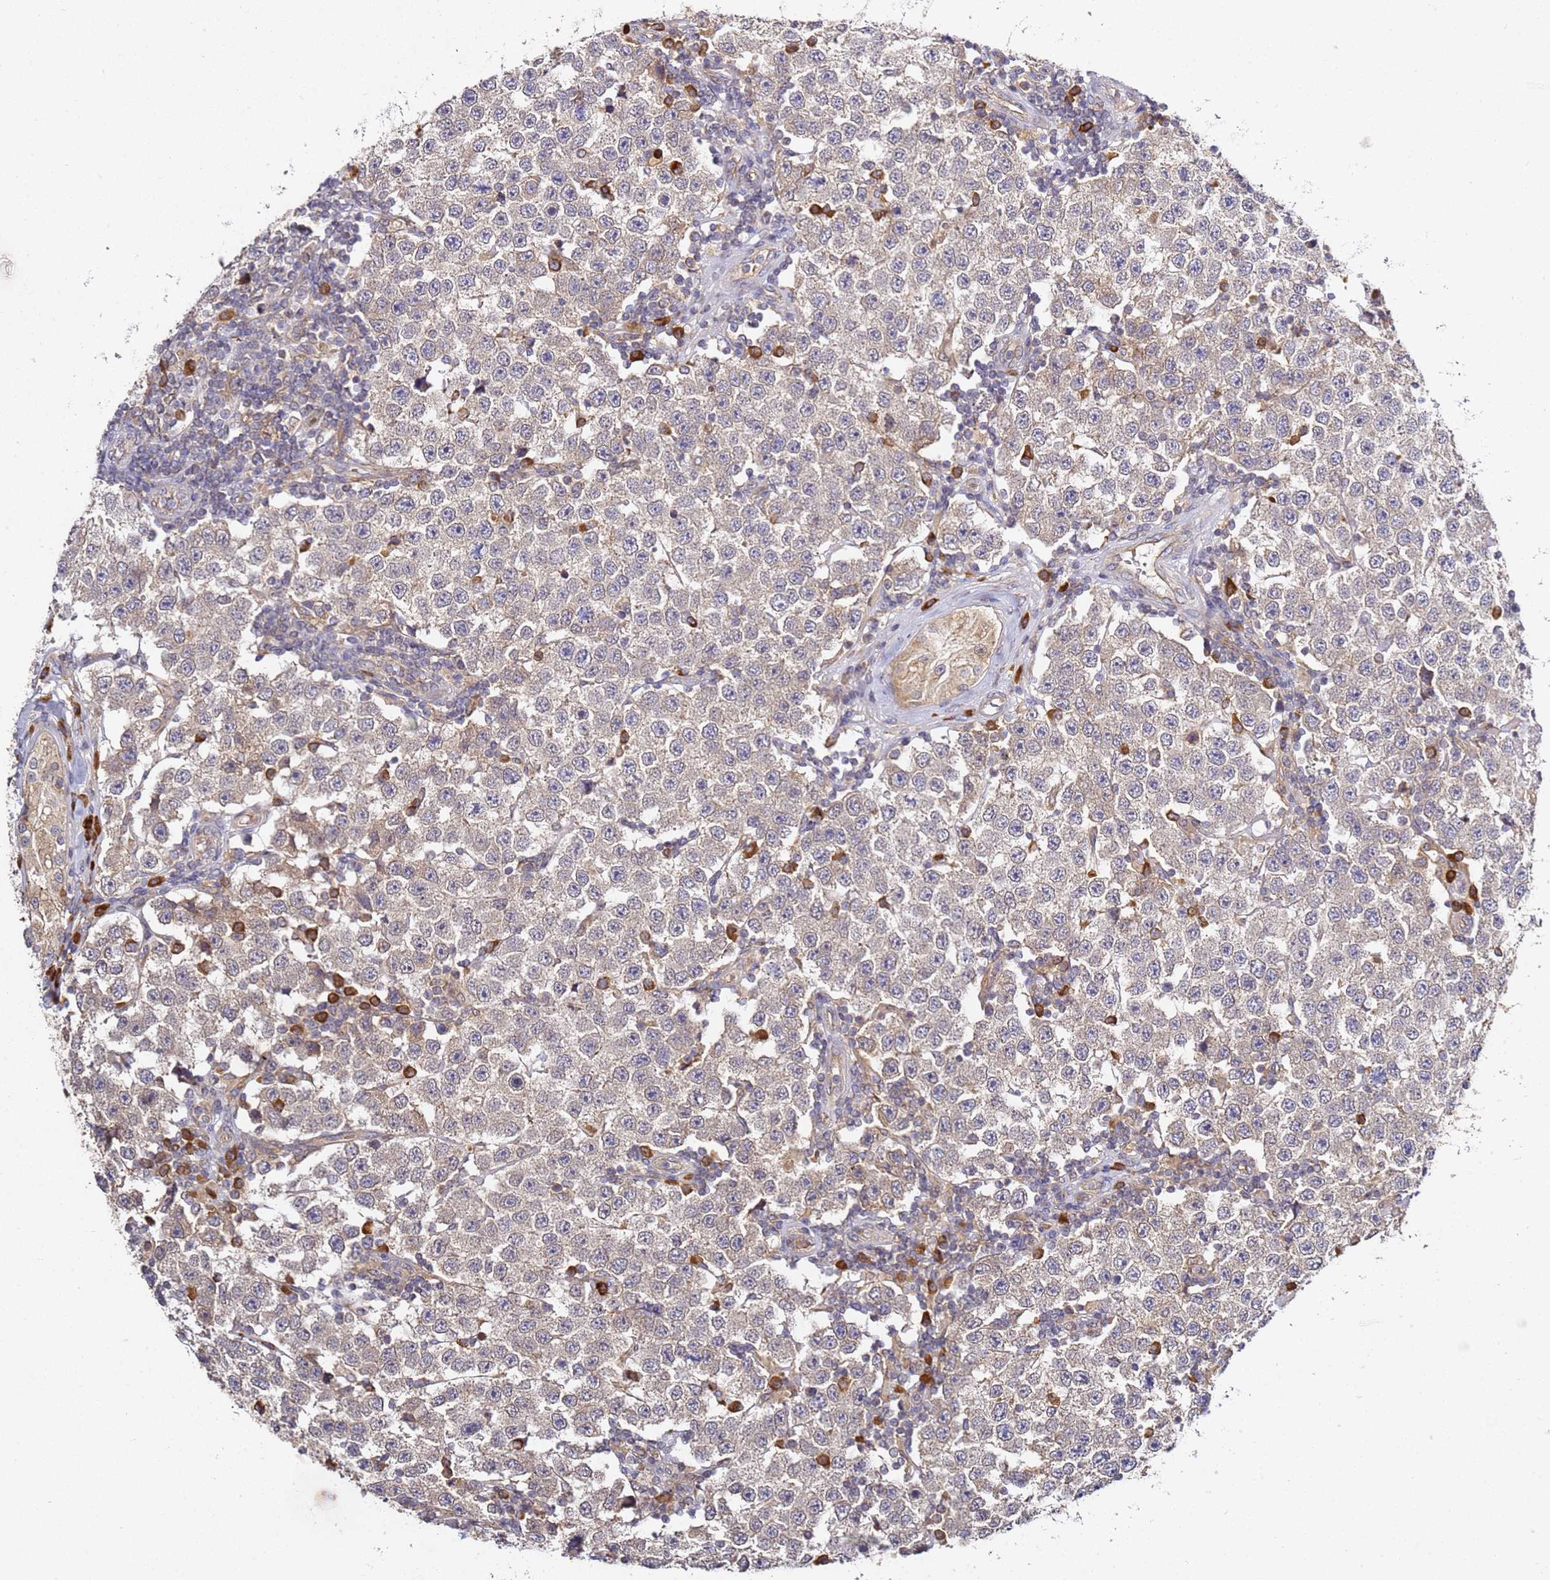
{"staining": {"intensity": "negative", "quantity": "none", "location": "none"}, "tissue": "testis cancer", "cell_type": "Tumor cells", "image_type": "cancer", "snomed": [{"axis": "morphology", "description": "Seminoma, NOS"}, {"axis": "topography", "description": "Testis"}], "caption": "Testis cancer stained for a protein using immunohistochemistry displays no staining tumor cells.", "gene": "OSBPL2", "patient": {"sex": "male", "age": 34}}